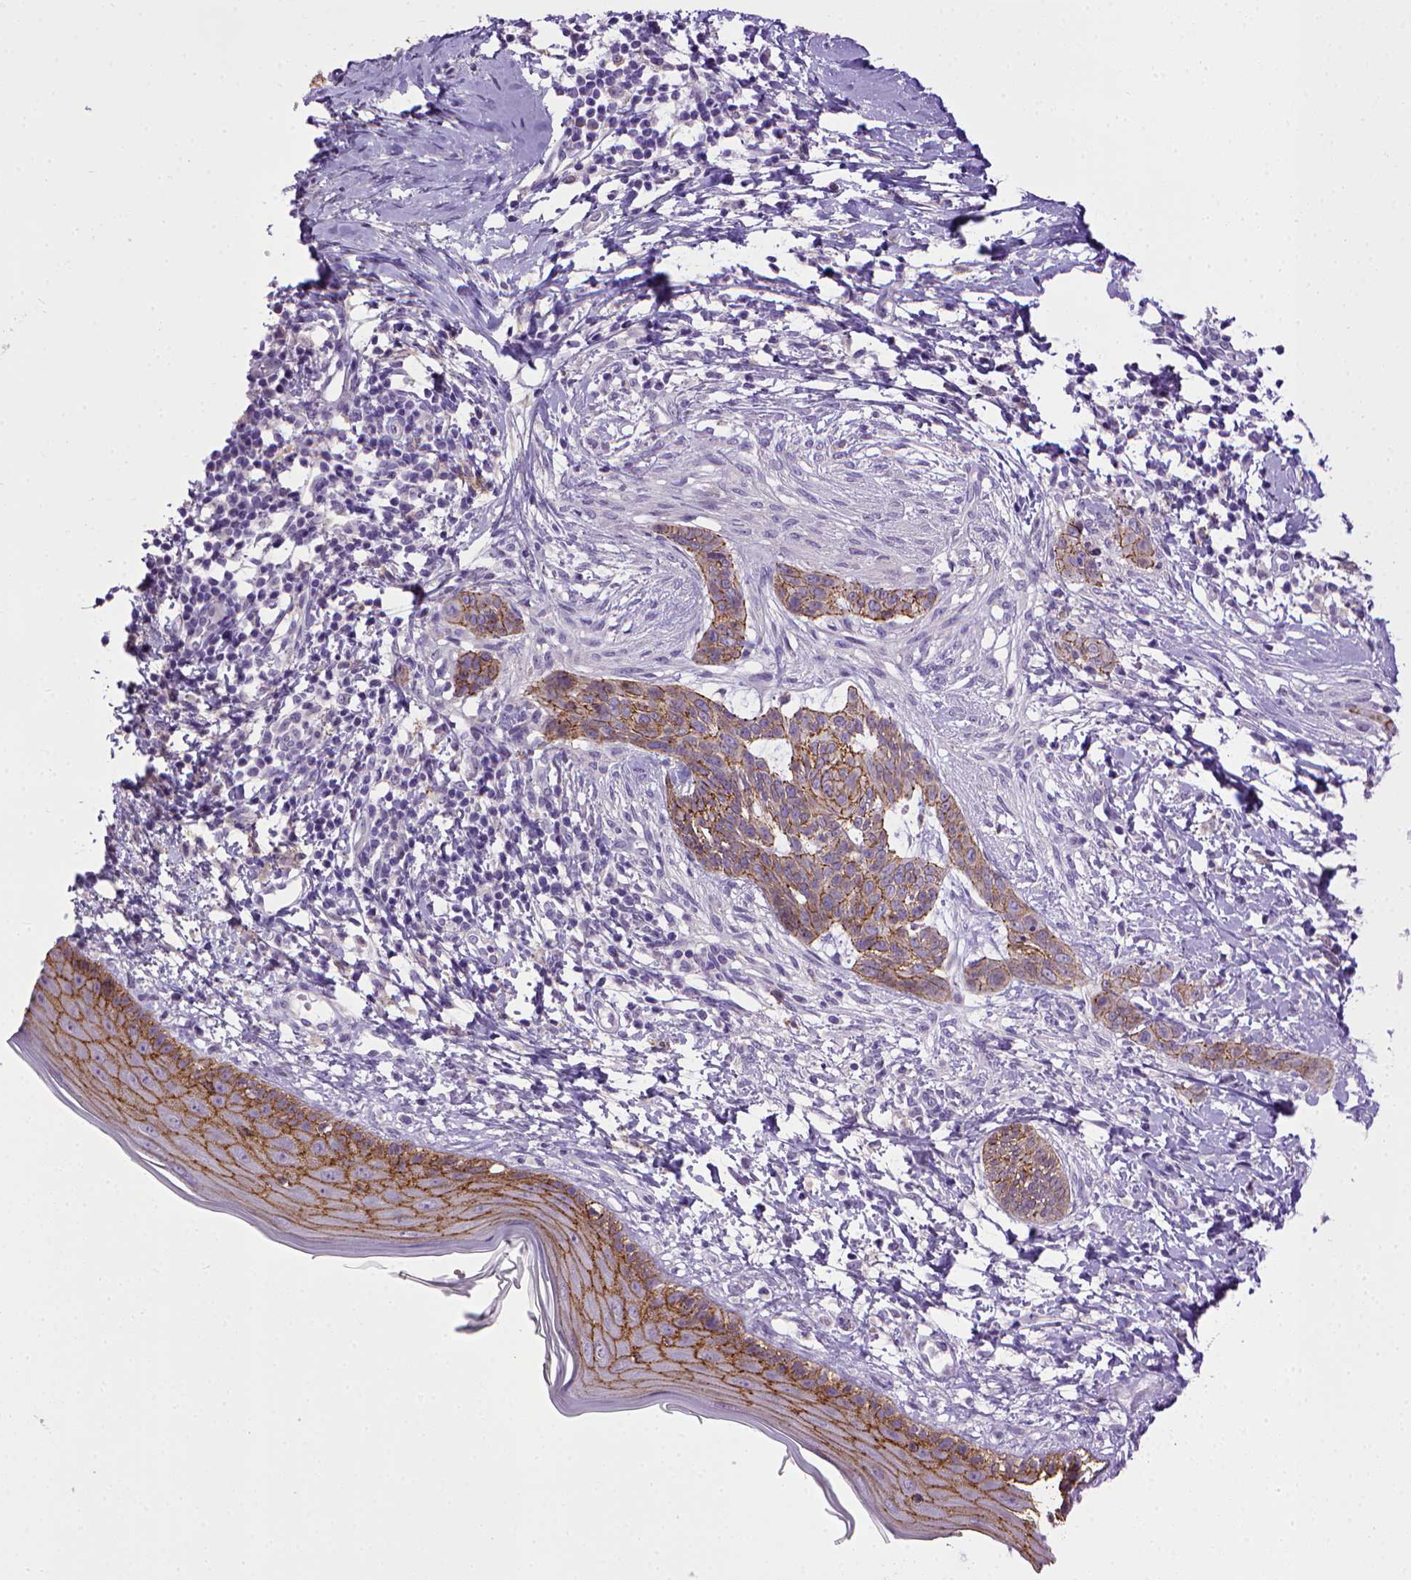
{"staining": {"intensity": "moderate", "quantity": ">75%", "location": "cytoplasmic/membranous"}, "tissue": "skin cancer", "cell_type": "Tumor cells", "image_type": "cancer", "snomed": [{"axis": "morphology", "description": "Normal tissue, NOS"}, {"axis": "morphology", "description": "Basal cell carcinoma"}, {"axis": "topography", "description": "Skin"}], "caption": "Skin basal cell carcinoma stained with DAB (3,3'-diaminobenzidine) immunohistochemistry displays medium levels of moderate cytoplasmic/membranous positivity in approximately >75% of tumor cells.", "gene": "CDH1", "patient": {"sex": "male", "age": 84}}